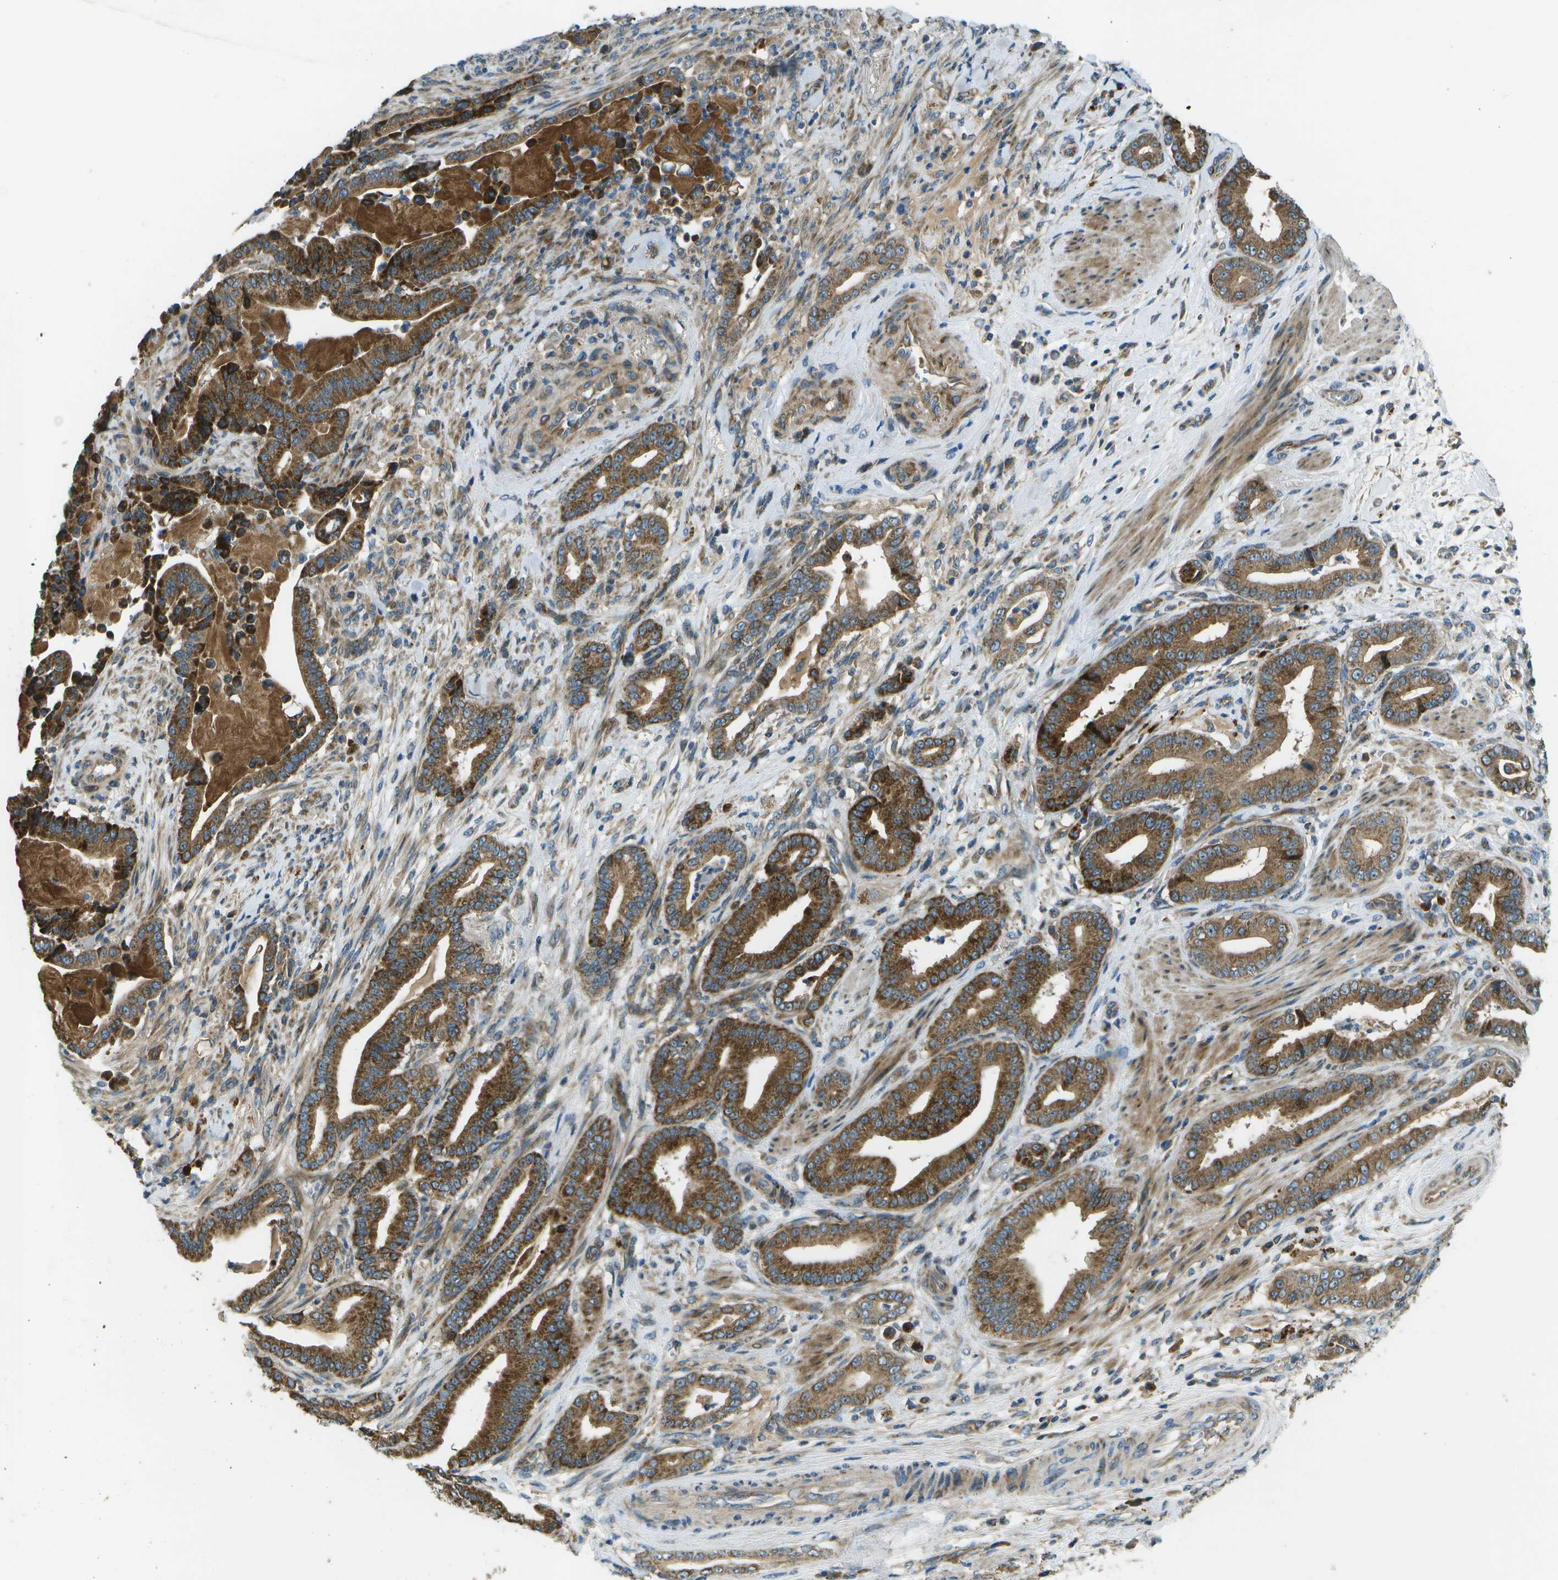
{"staining": {"intensity": "strong", "quantity": ">75%", "location": "cytoplasmic/membranous"}, "tissue": "pancreatic cancer", "cell_type": "Tumor cells", "image_type": "cancer", "snomed": [{"axis": "morphology", "description": "Normal tissue, NOS"}, {"axis": "morphology", "description": "Adenocarcinoma, NOS"}, {"axis": "topography", "description": "Pancreas"}], "caption": "IHC photomicrograph of pancreatic cancer (adenocarcinoma) stained for a protein (brown), which shows high levels of strong cytoplasmic/membranous positivity in about >75% of tumor cells.", "gene": "PXYLP1", "patient": {"sex": "male", "age": 63}}